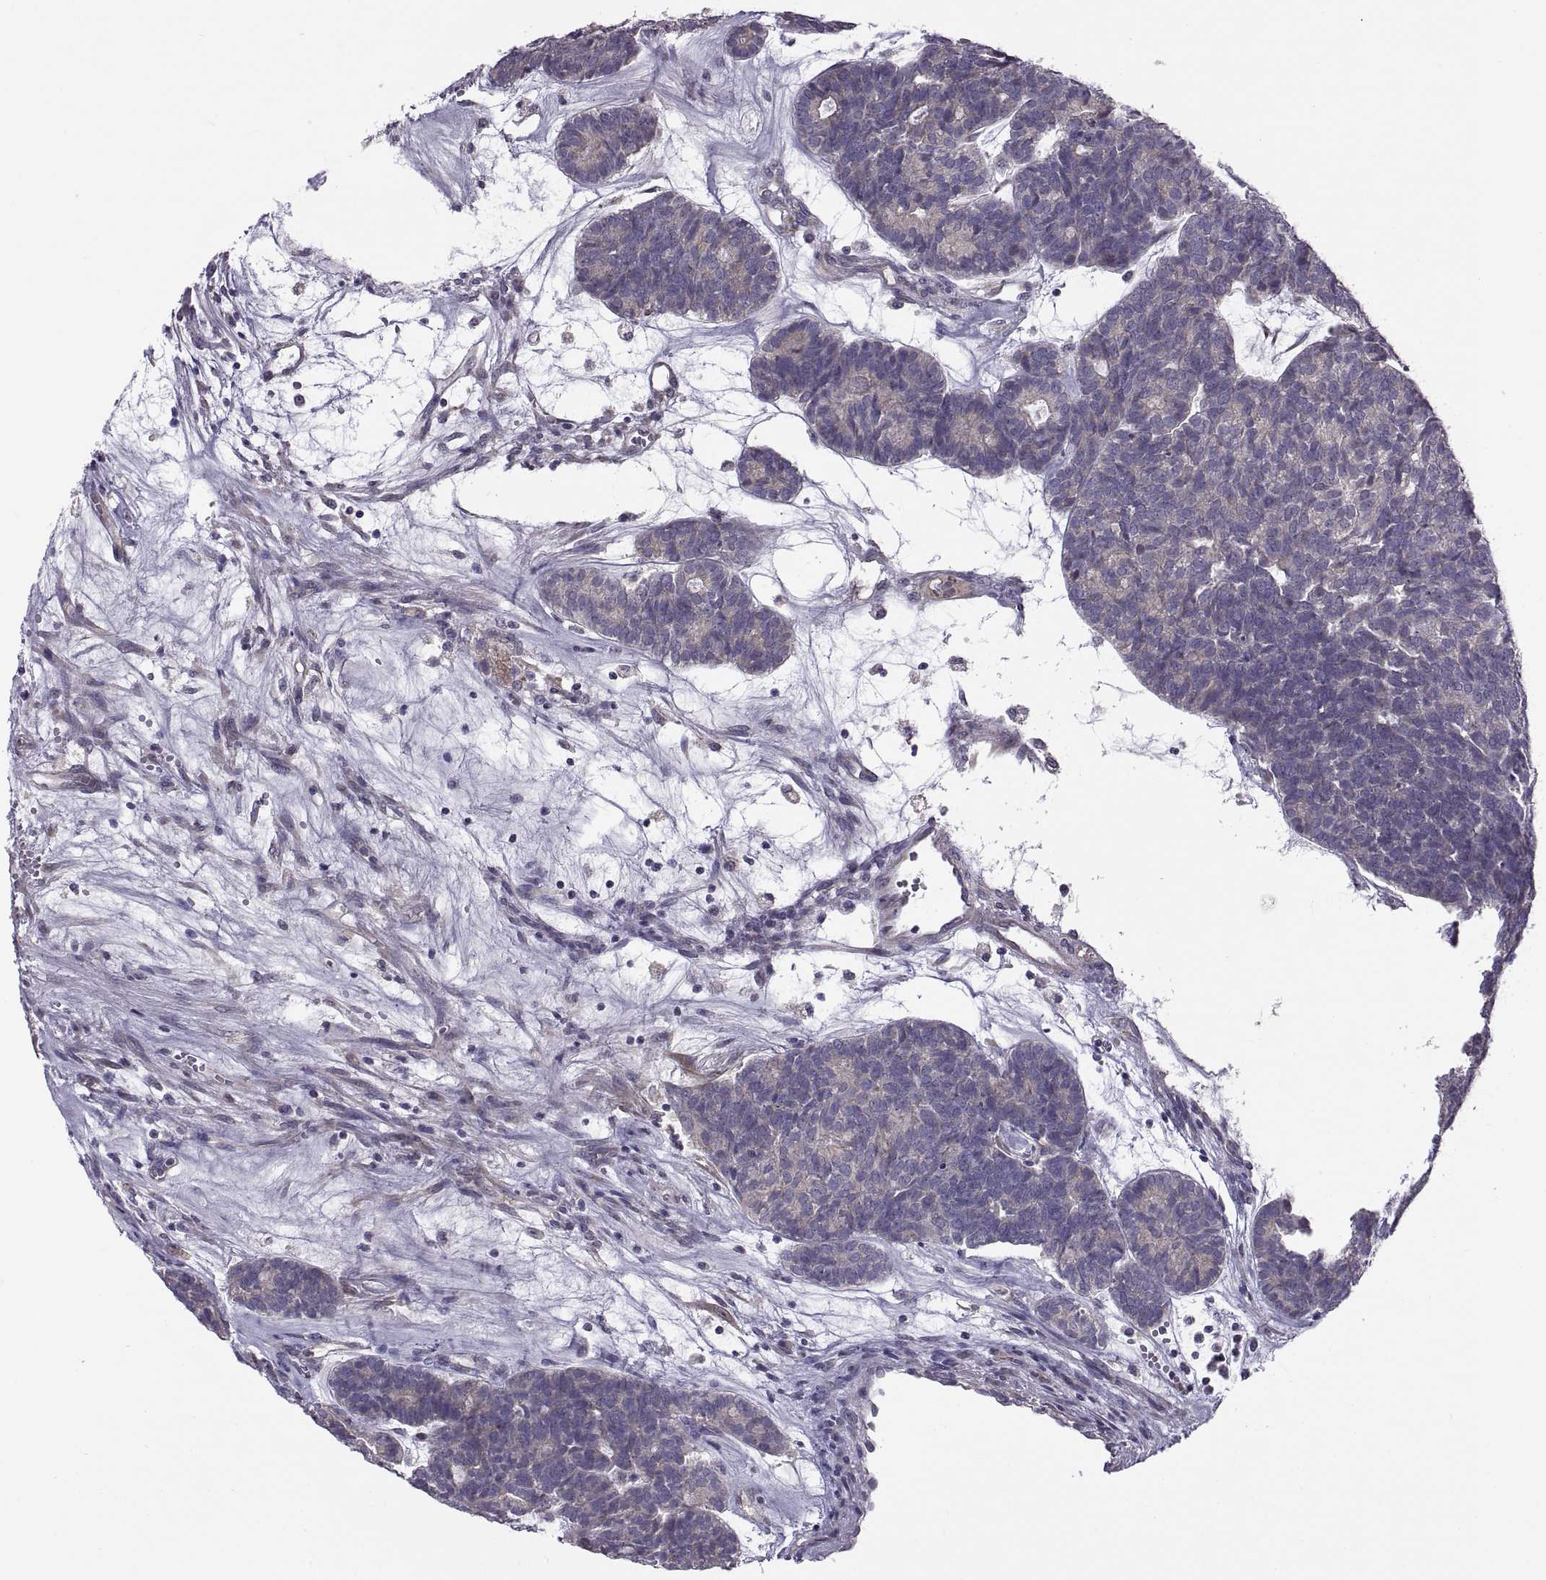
{"staining": {"intensity": "negative", "quantity": "none", "location": "none"}, "tissue": "head and neck cancer", "cell_type": "Tumor cells", "image_type": "cancer", "snomed": [{"axis": "morphology", "description": "Adenocarcinoma, NOS"}, {"axis": "topography", "description": "Head-Neck"}], "caption": "Head and neck cancer (adenocarcinoma) stained for a protein using immunohistochemistry (IHC) exhibits no positivity tumor cells.", "gene": "ACSBG2", "patient": {"sex": "female", "age": 81}}